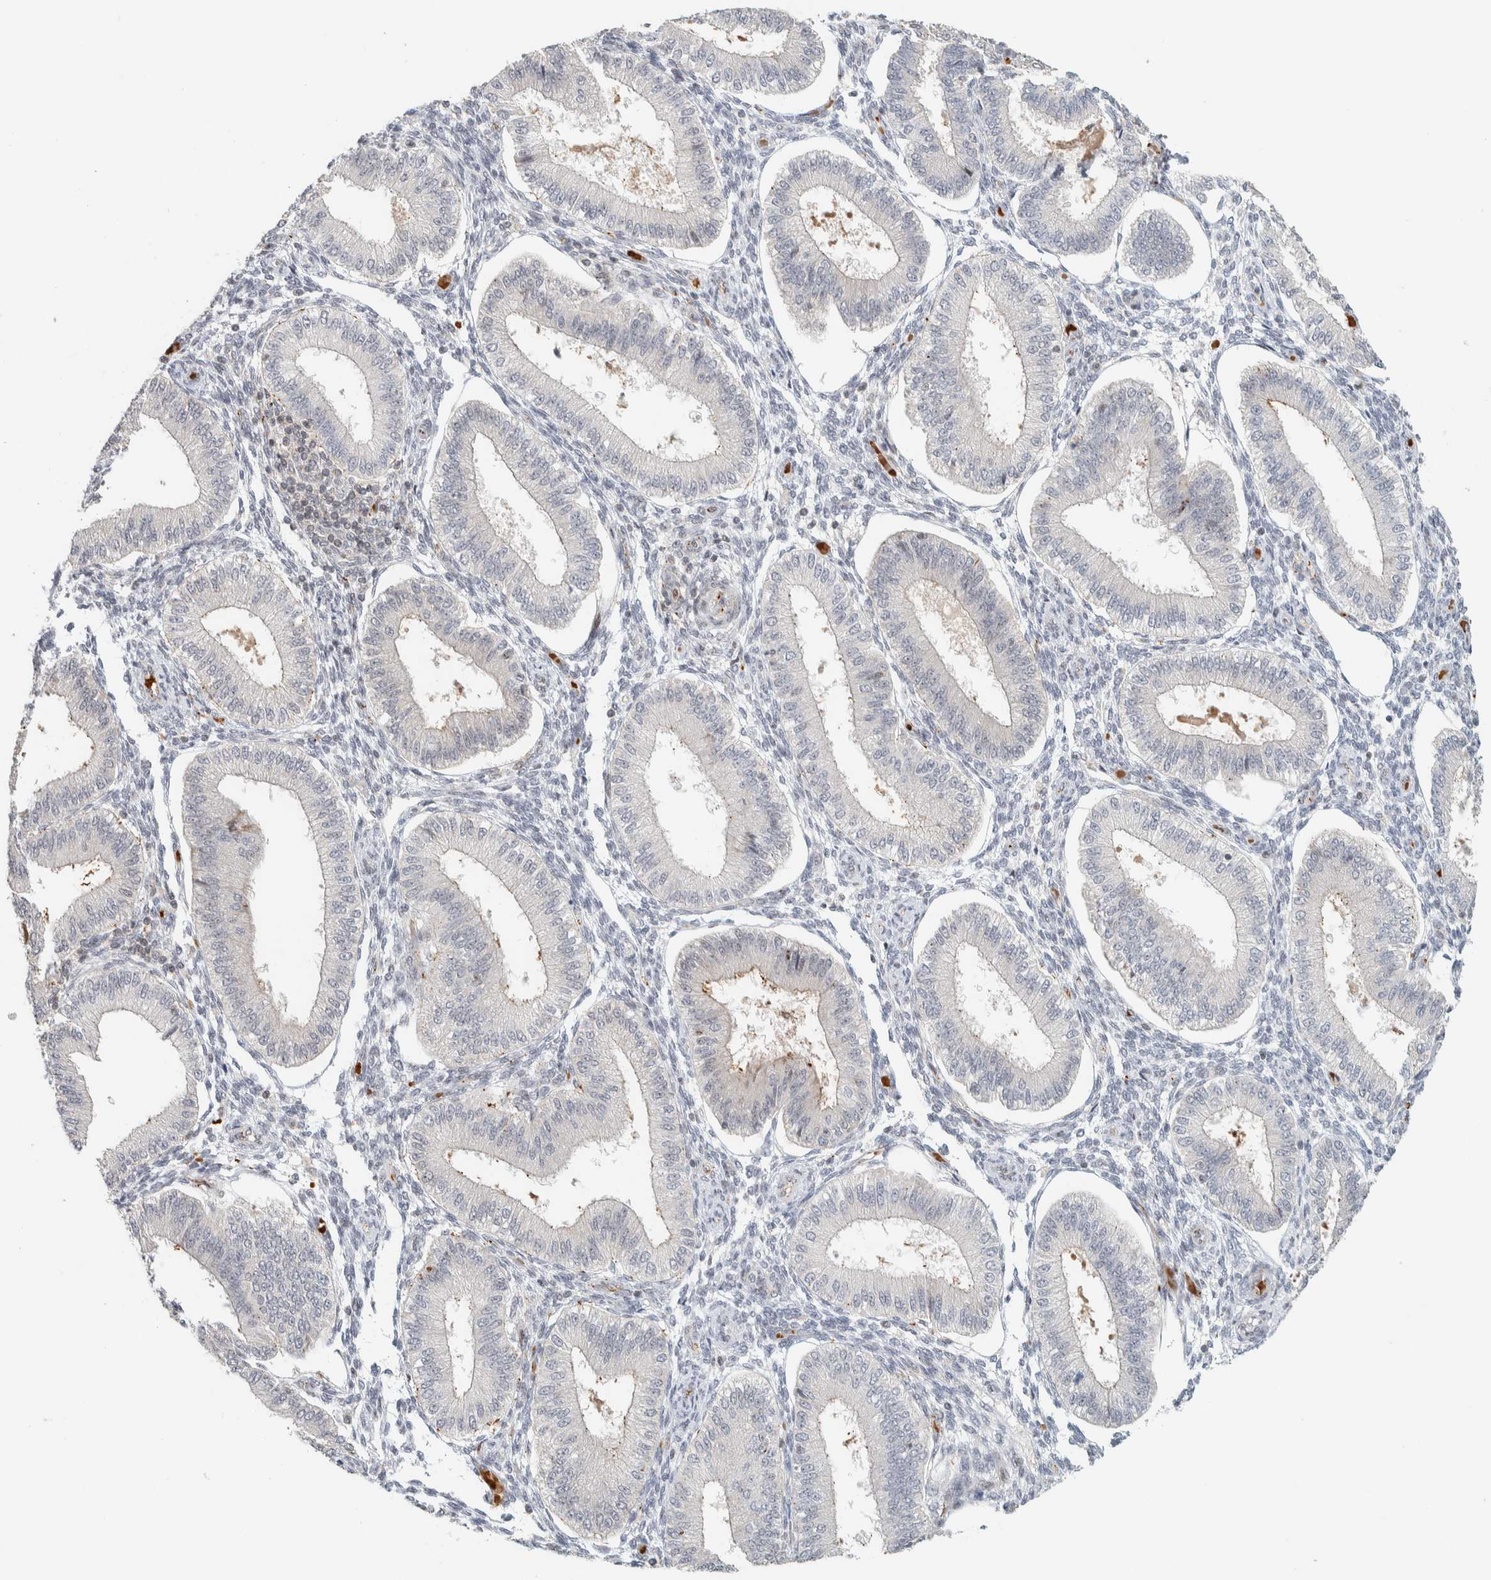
{"staining": {"intensity": "weak", "quantity": "<25%", "location": "nuclear"}, "tissue": "endometrium", "cell_type": "Cells in endometrial stroma", "image_type": "normal", "snomed": [{"axis": "morphology", "description": "Normal tissue, NOS"}, {"axis": "topography", "description": "Endometrium"}], "caption": "DAB immunohistochemical staining of unremarkable endometrium reveals no significant staining in cells in endometrial stroma. (DAB (3,3'-diaminobenzidine) immunohistochemistry with hematoxylin counter stain).", "gene": "ZBTB2", "patient": {"sex": "female", "age": 39}}